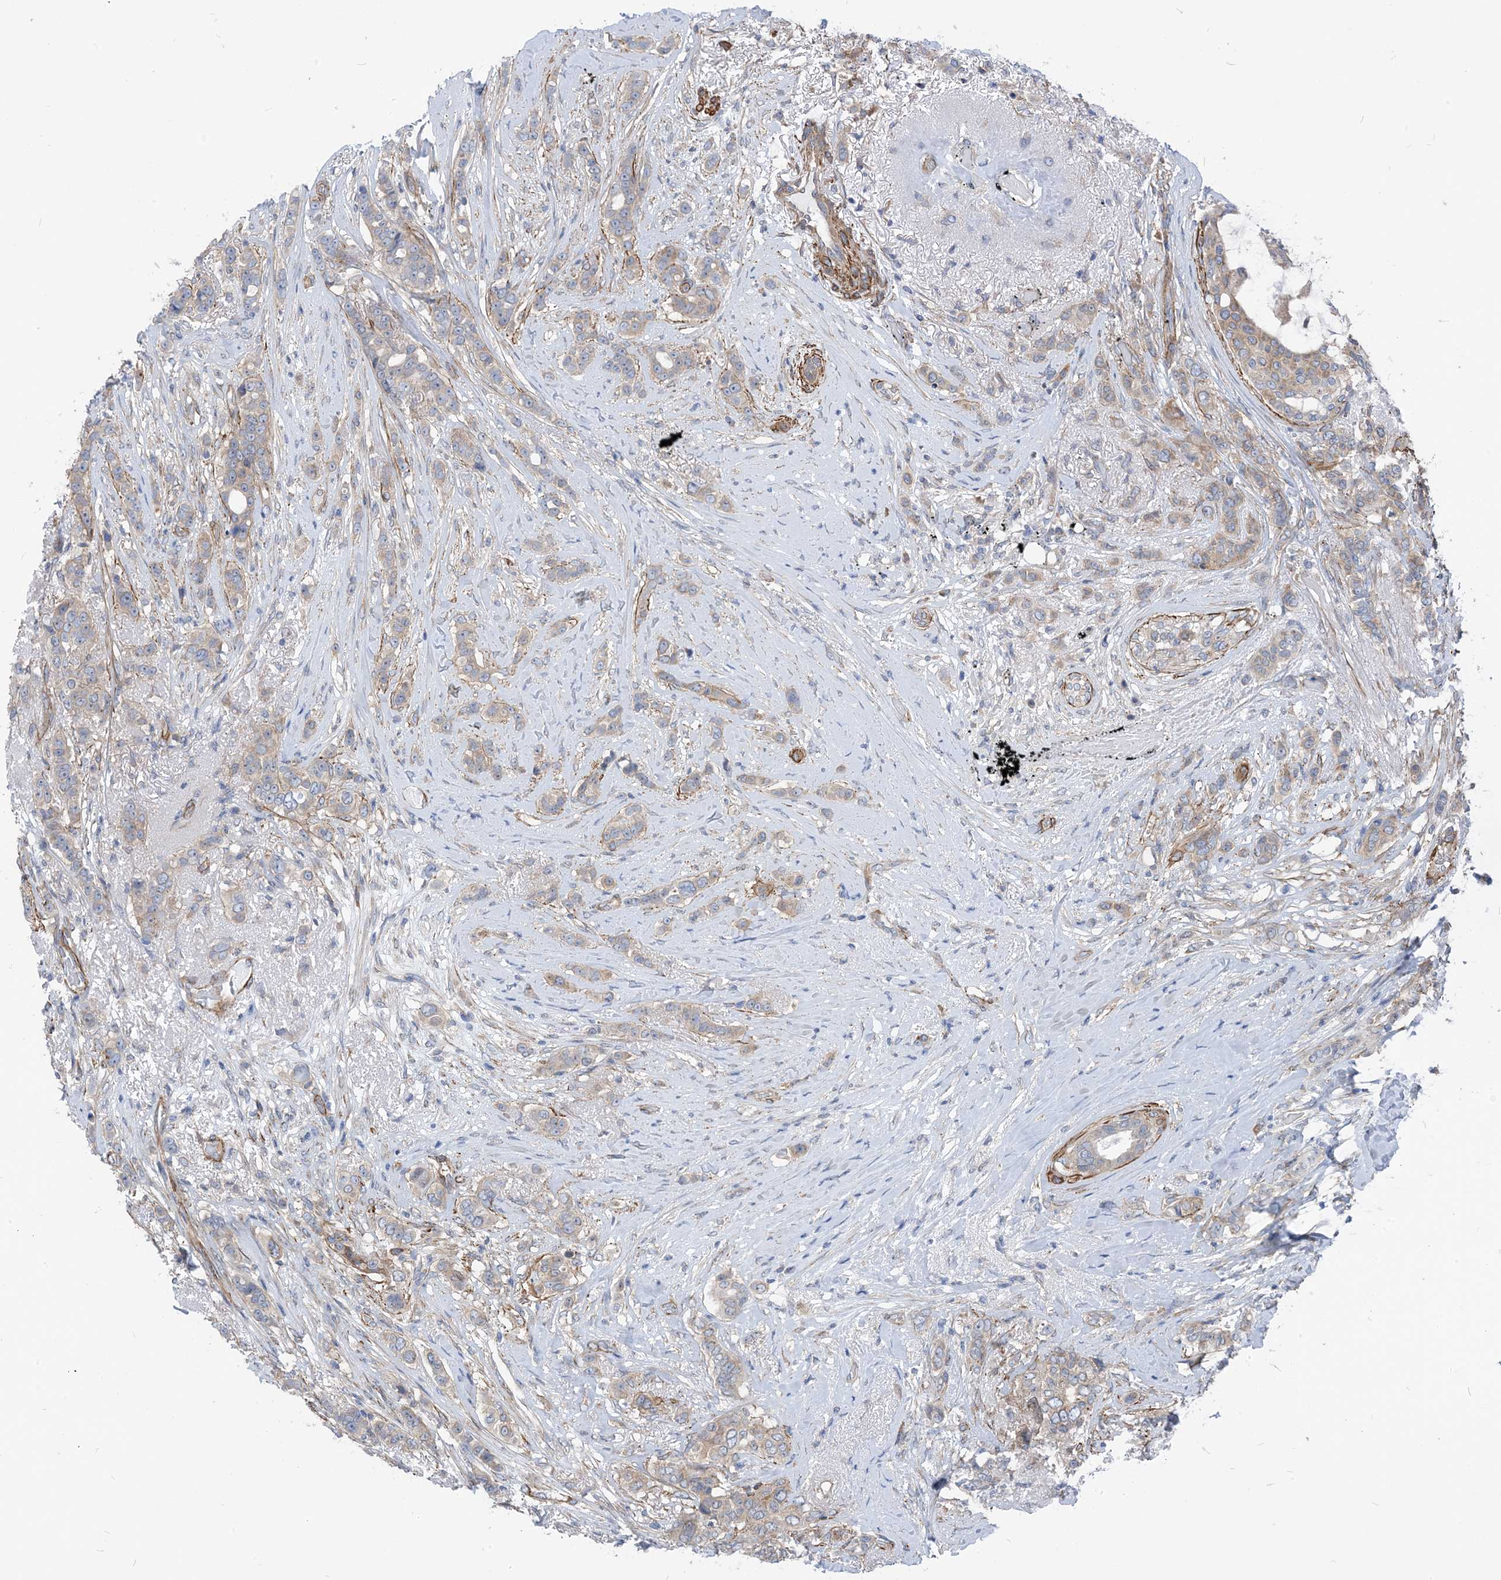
{"staining": {"intensity": "weak", "quantity": "25%-75%", "location": "cytoplasmic/membranous"}, "tissue": "breast cancer", "cell_type": "Tumor cells", "image_type": "cancer", "snomed": [{"axis": "morphology", "description": "Lobular carcinoma"}, {"axis": "topography", "description": "Breast"}], "caption": "Breast lobular carcinoma stained with immunohistochemistry demonstrates weak cytoplasmic/membranous expression in about 25%-75% of tumor cells.", "gene": "PLEKHA3", "patient": {"sex": "female", "age": 51}}